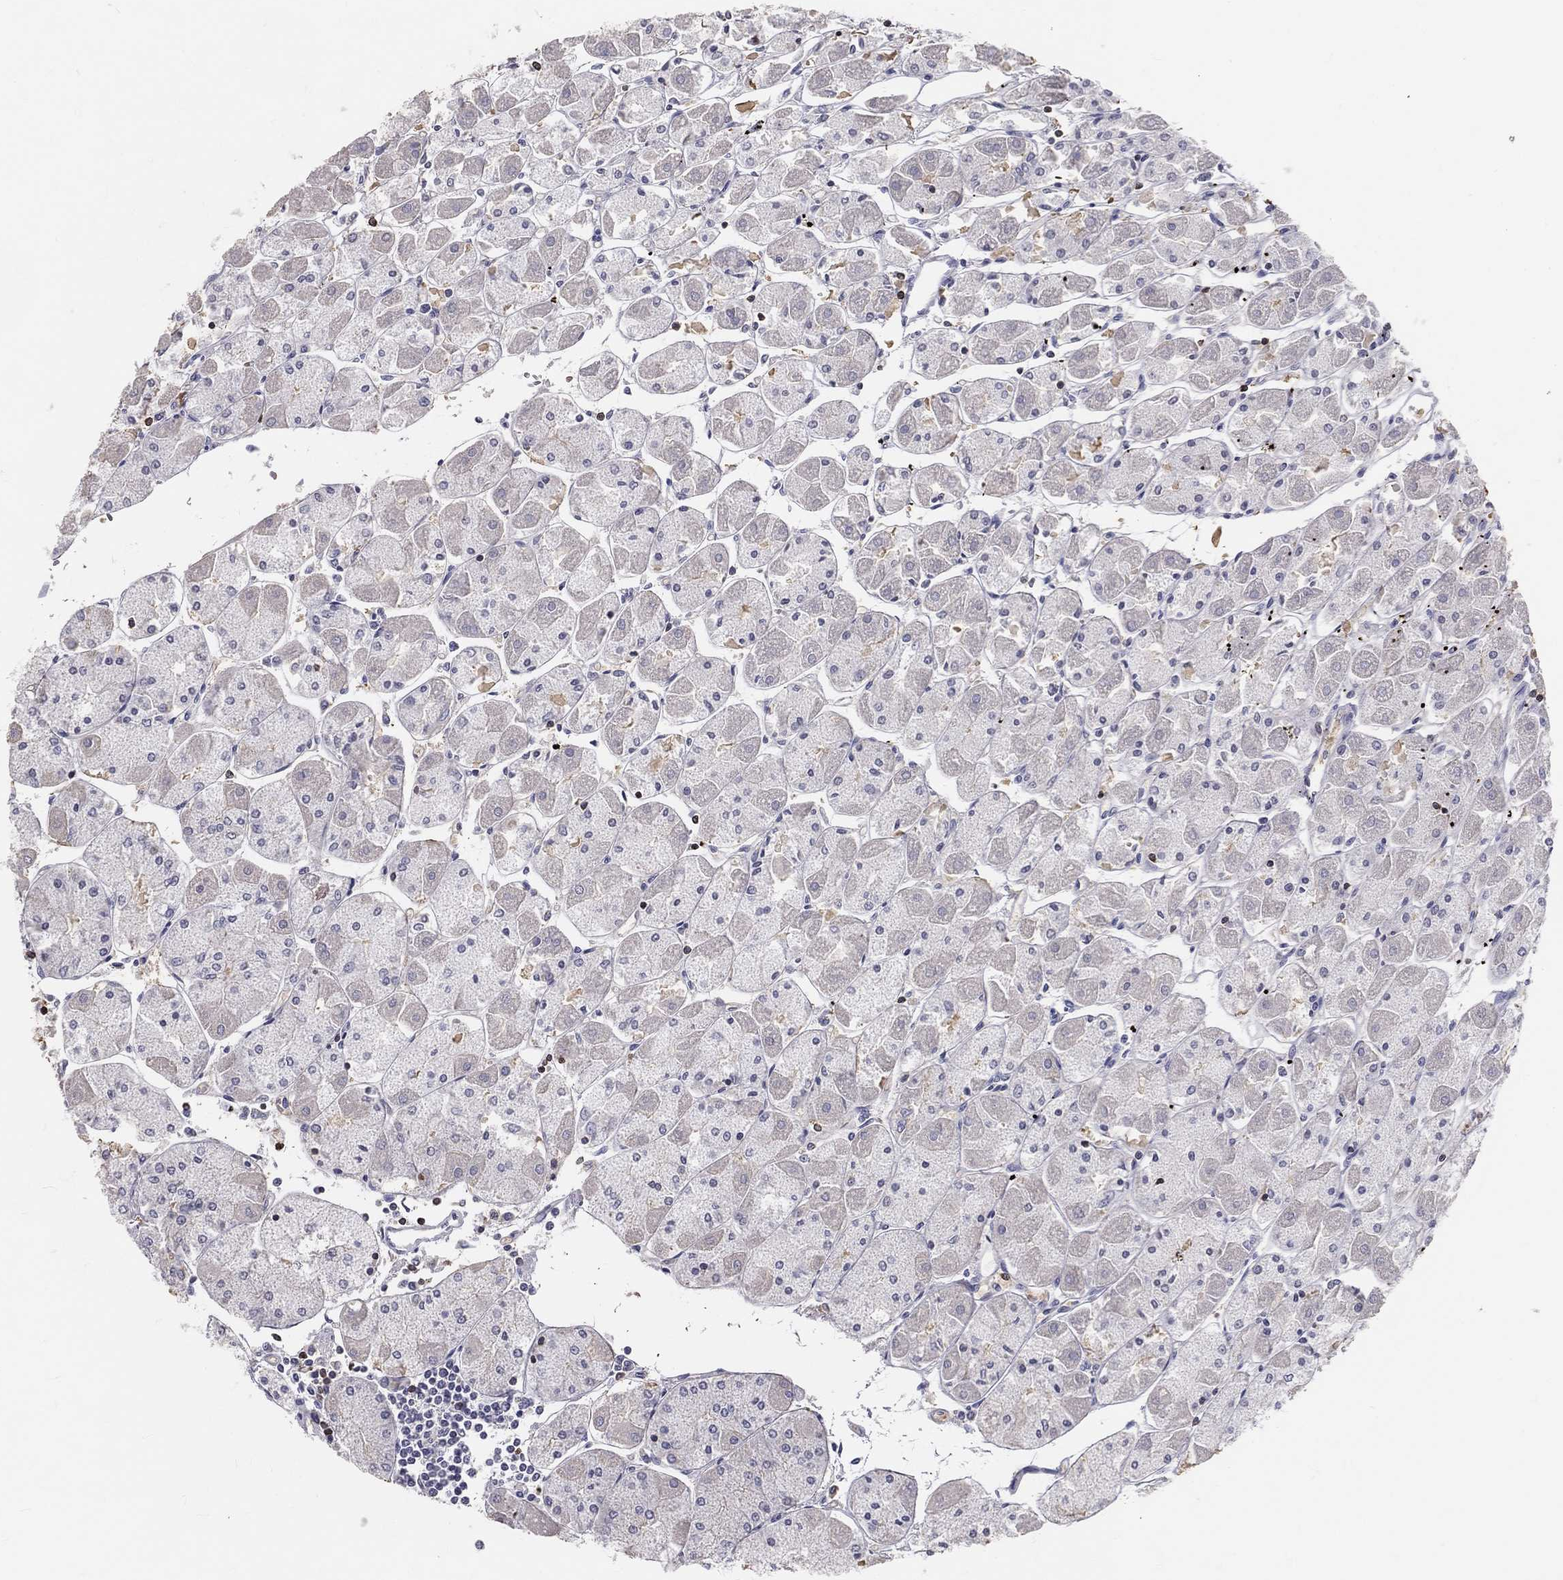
{"staining": {"intensity": "negative", "quantity": "none", "location": "none"}, "tissue": "stomach", "cell_type": "Glandular cells", "image_type": "normal", "snomed": [{"axis": "morphology", "description": "Normal tissue, NOS"}, {"axis": "topography", "description": "Stomach"}], "caption": "Immunohistochemistry (IHC) photomicrograph of normal stomach: stomach stained with DAB (3,3'-diaminobenzidine) shows no significant protein expression in glandular cells. The staining was performed using DAB (3,3'-diaminobenzidine) to visualize the protein expression in brown, while the nuclei were stained in blue with hematoxylin (Magnification: 20x).", "gene": "CTSW", "patient": {"sex": "male", "age": 70}}